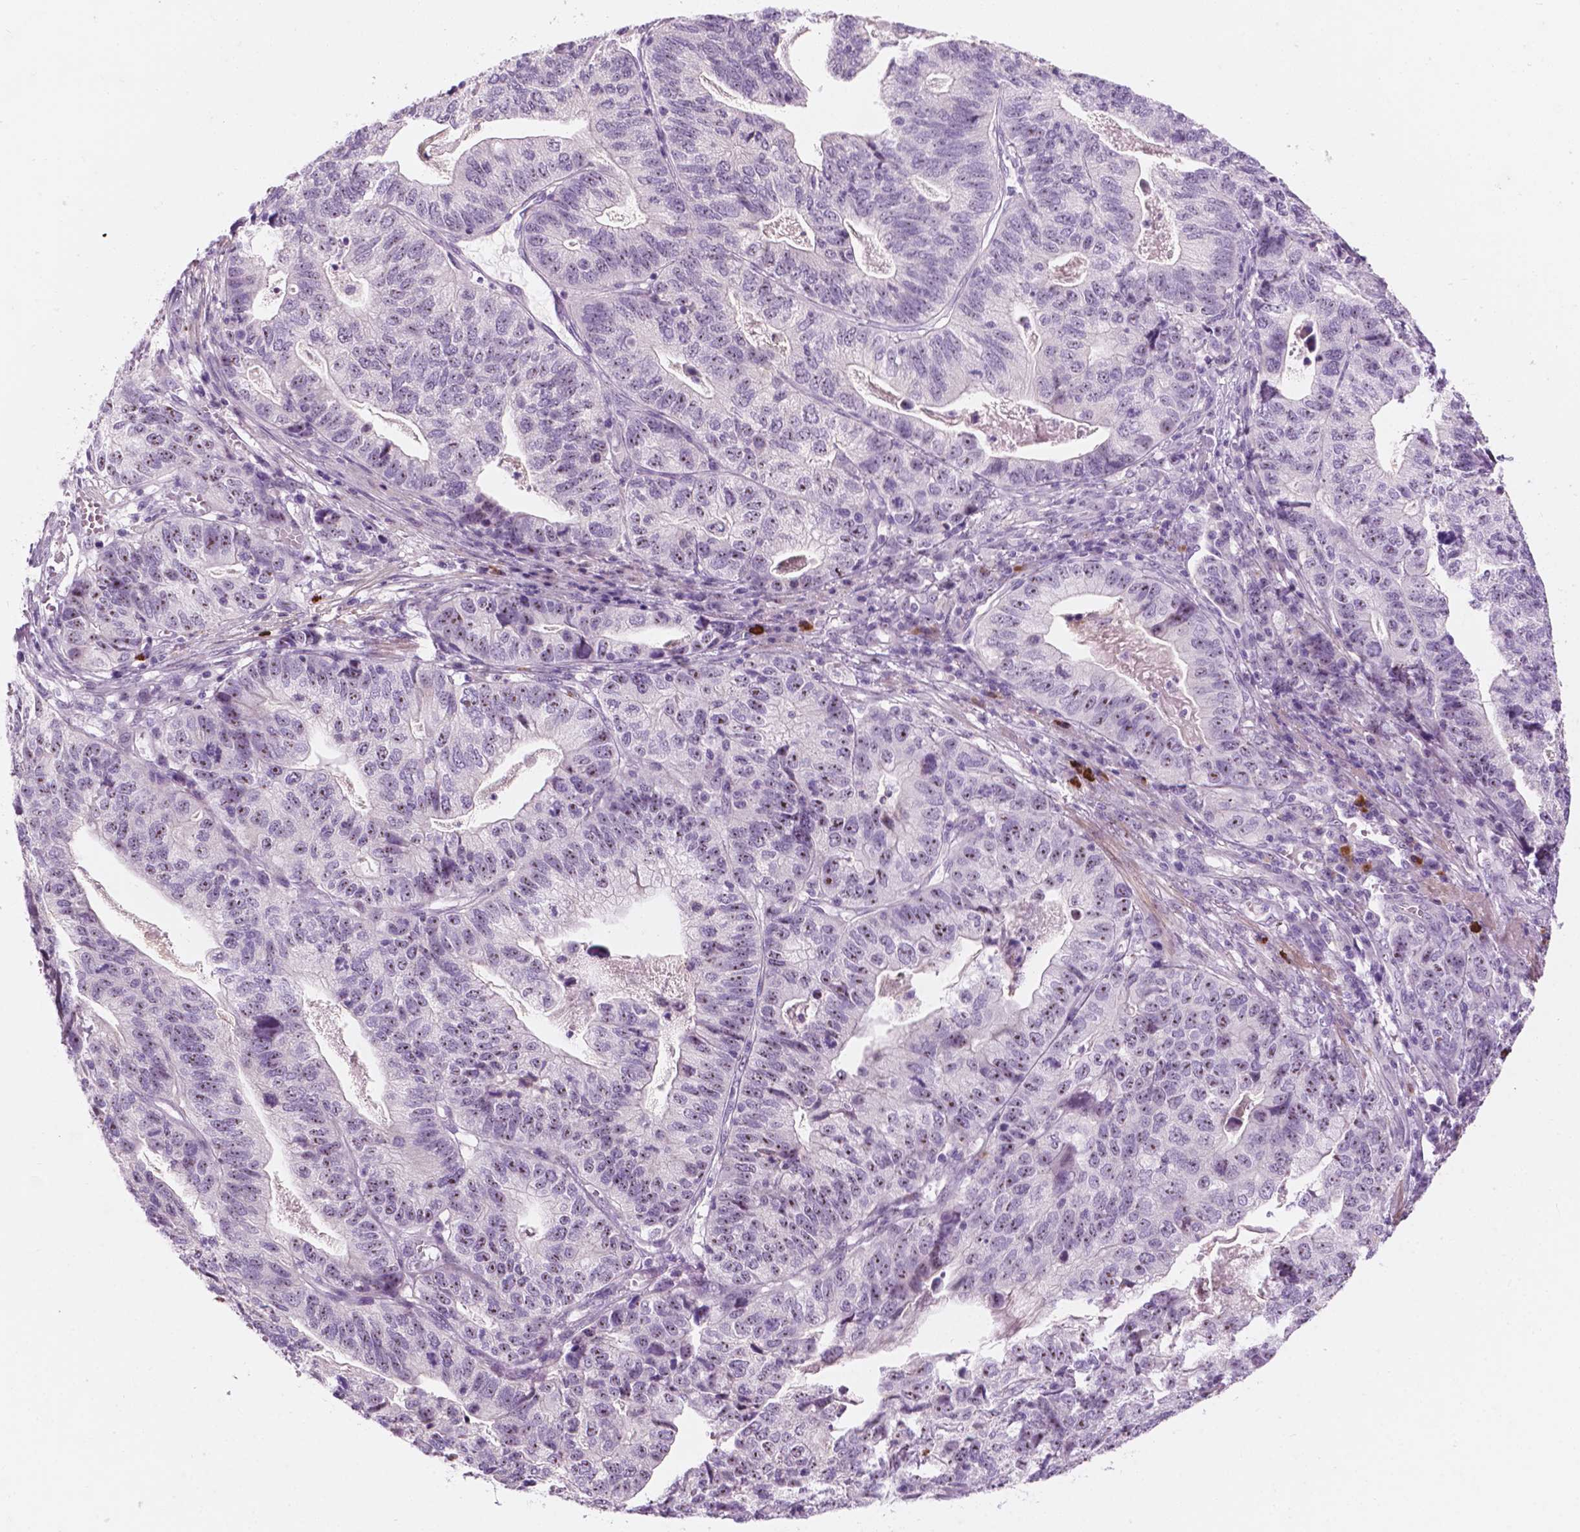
{"staining": {"intensity": "weak", "quantity": "<25%", "location": "nuclear"}, "tissue": "stomach cancer", "cell_type": "Tumor cells", "image_type": "cancer", "snomed": [{"axis": "morphology", "description": "Adenocarcinoma, NOS"}, {"axis": "topography", "description": "Stomach, upper"}], "caption": "Tumor cells are negative for protein expression in human stomach cancer. (Brightfield microscopy of DAB IHC at high magnification).", "gene": "ZNF853", "patient": {"sex": "female", "age": 67}}